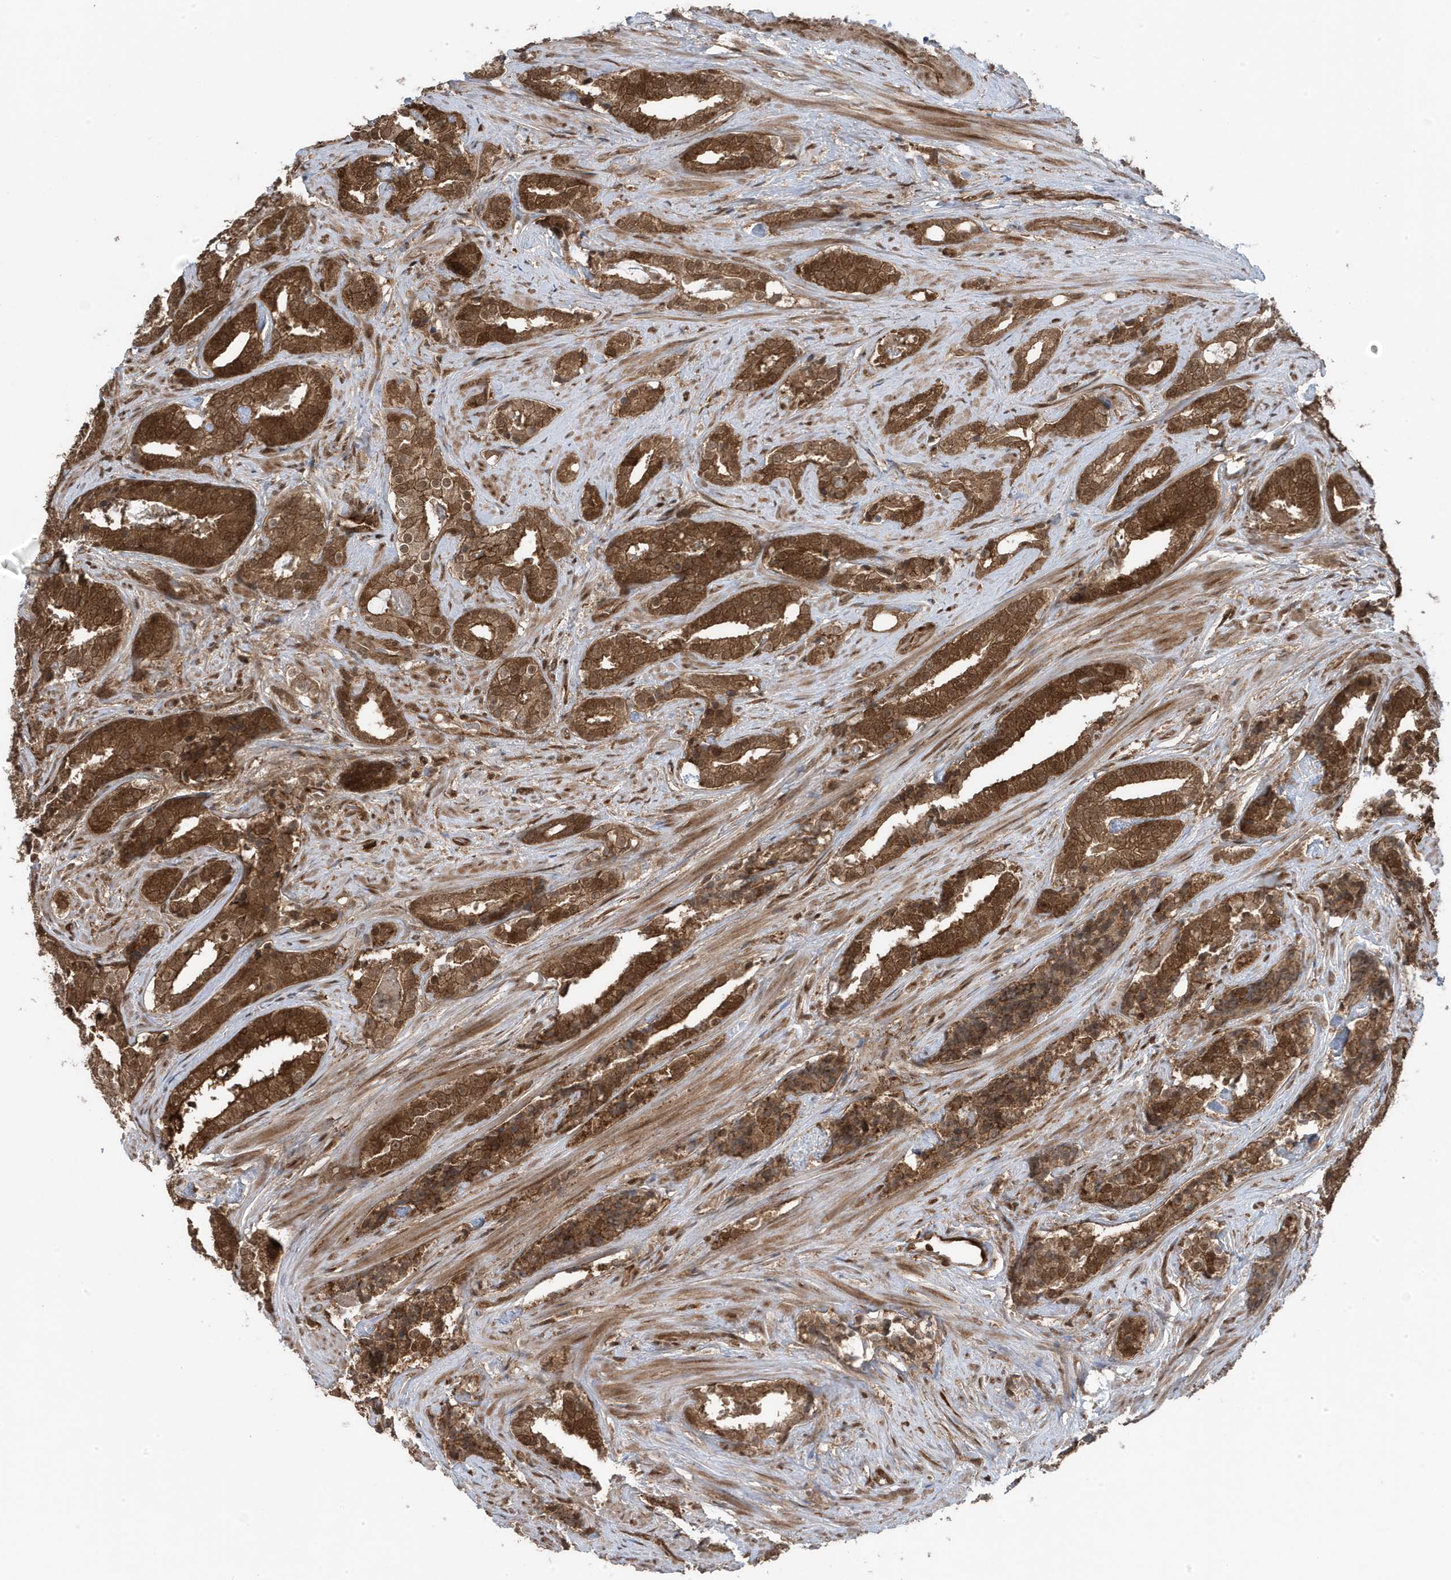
{"staining": {"intensity": "strong", "quantity": ">75%", "location": "cytoplasmic/membranous"}, "tissue": "prostate cancer", "cell_type": "Tumor cells", "image_type": "cancer", "snomed": [{"axis": "morphology", "description": "Adenocarcinoma, Low grade"}, {"axis": "topography", "description": "Prostate"}], "caption": "Protein expression analysis of prostate cancer exhibits strong cytoplasmic/membranous expression in about >75% of tumor cells.", "gene": "MAPK1IP1L", "patient": {"sex": "male", "age": 67}}